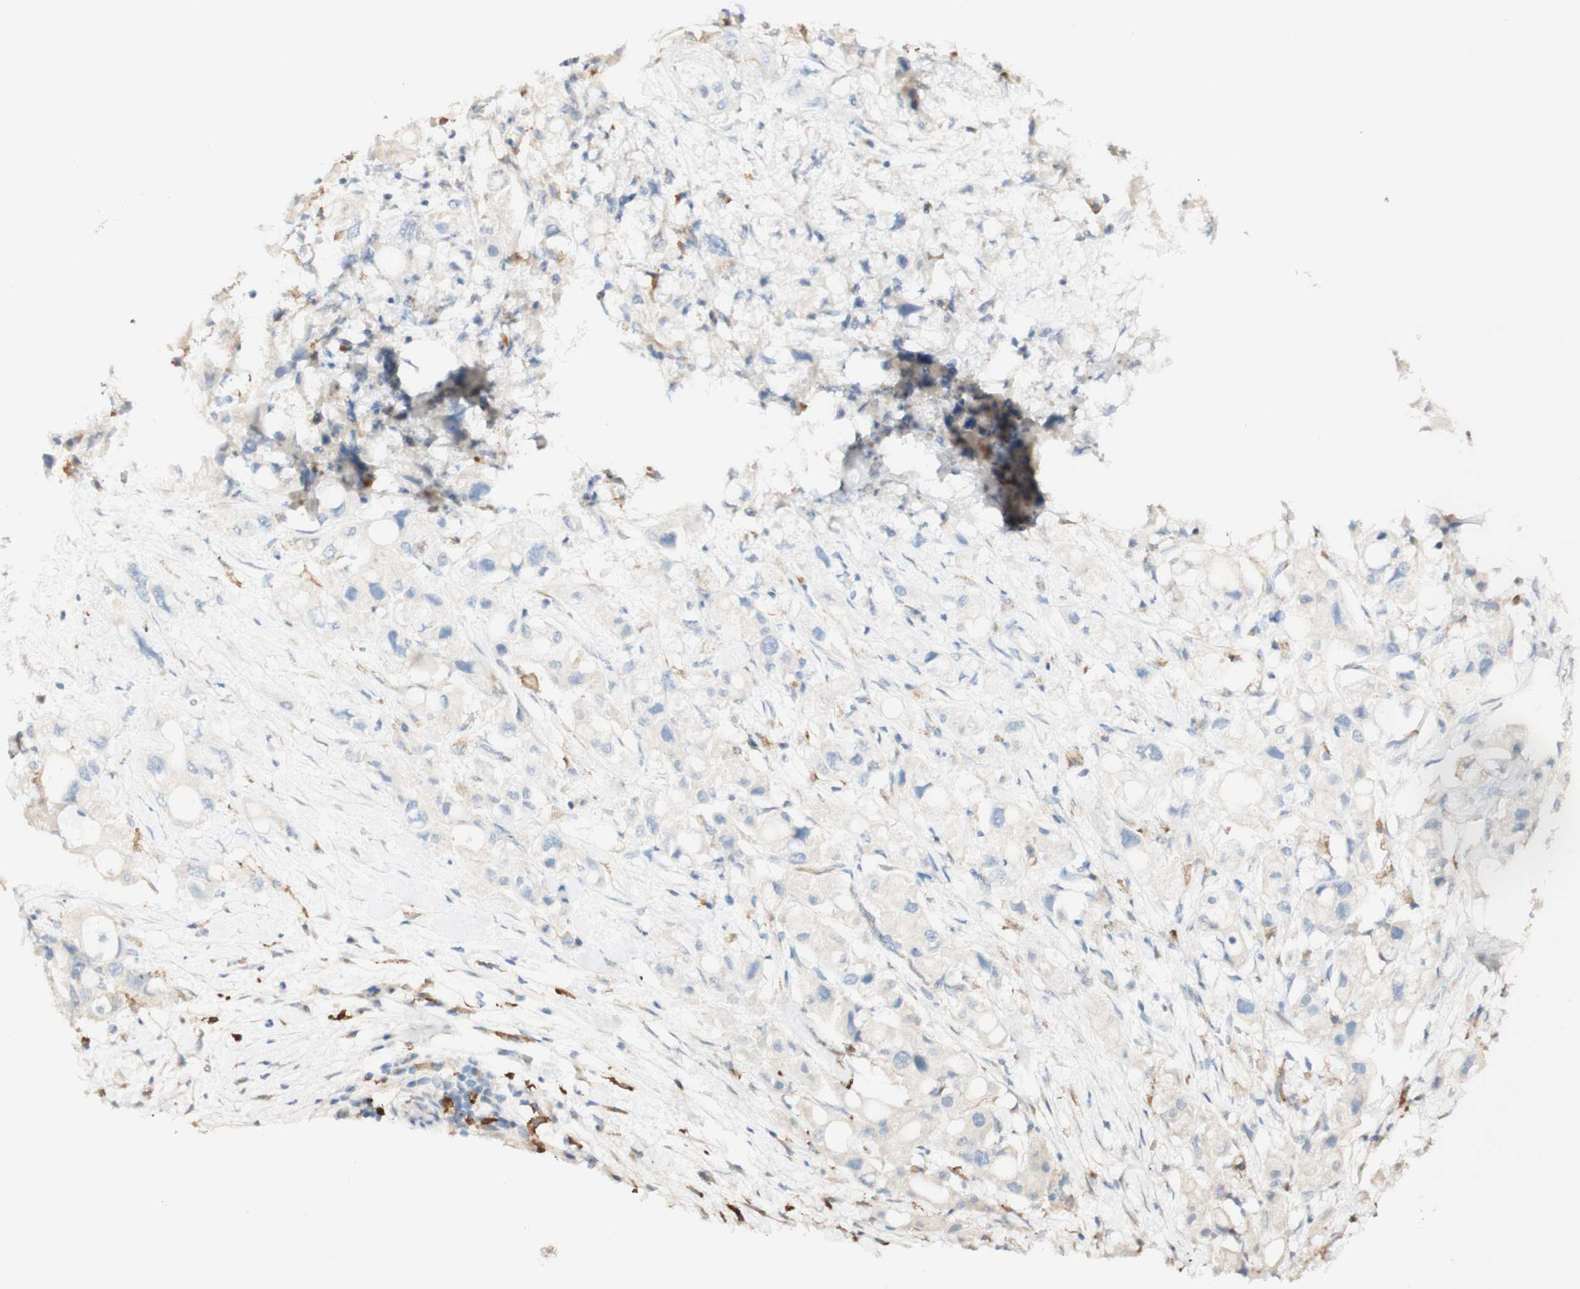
{"staining": {"intensity": "negative", "quantity": "none", "location": "none"}, "tissue": "pancreatic cancer", "cell_type": "Tumor cells", "image_type": "cancer", "snomed": [{"axis": "morphology", "description": "Adenocarcinoma, NOS"}, {"axis": "topography", "description": "Pancreas"}], "caption": "Immunohistochemistry micrograph of pancreatic adenocarcinoma stained for a protein (brown), which shows no staining in tumor cells. (Stains: DAB (3,3'-diaminobenzidine) IHC with hematoxylin counter stain, Microscopy: brightfield microscopy at high magnification).", "gene": "FCGRT", "patient": {"sex": "female", "age": 56}}